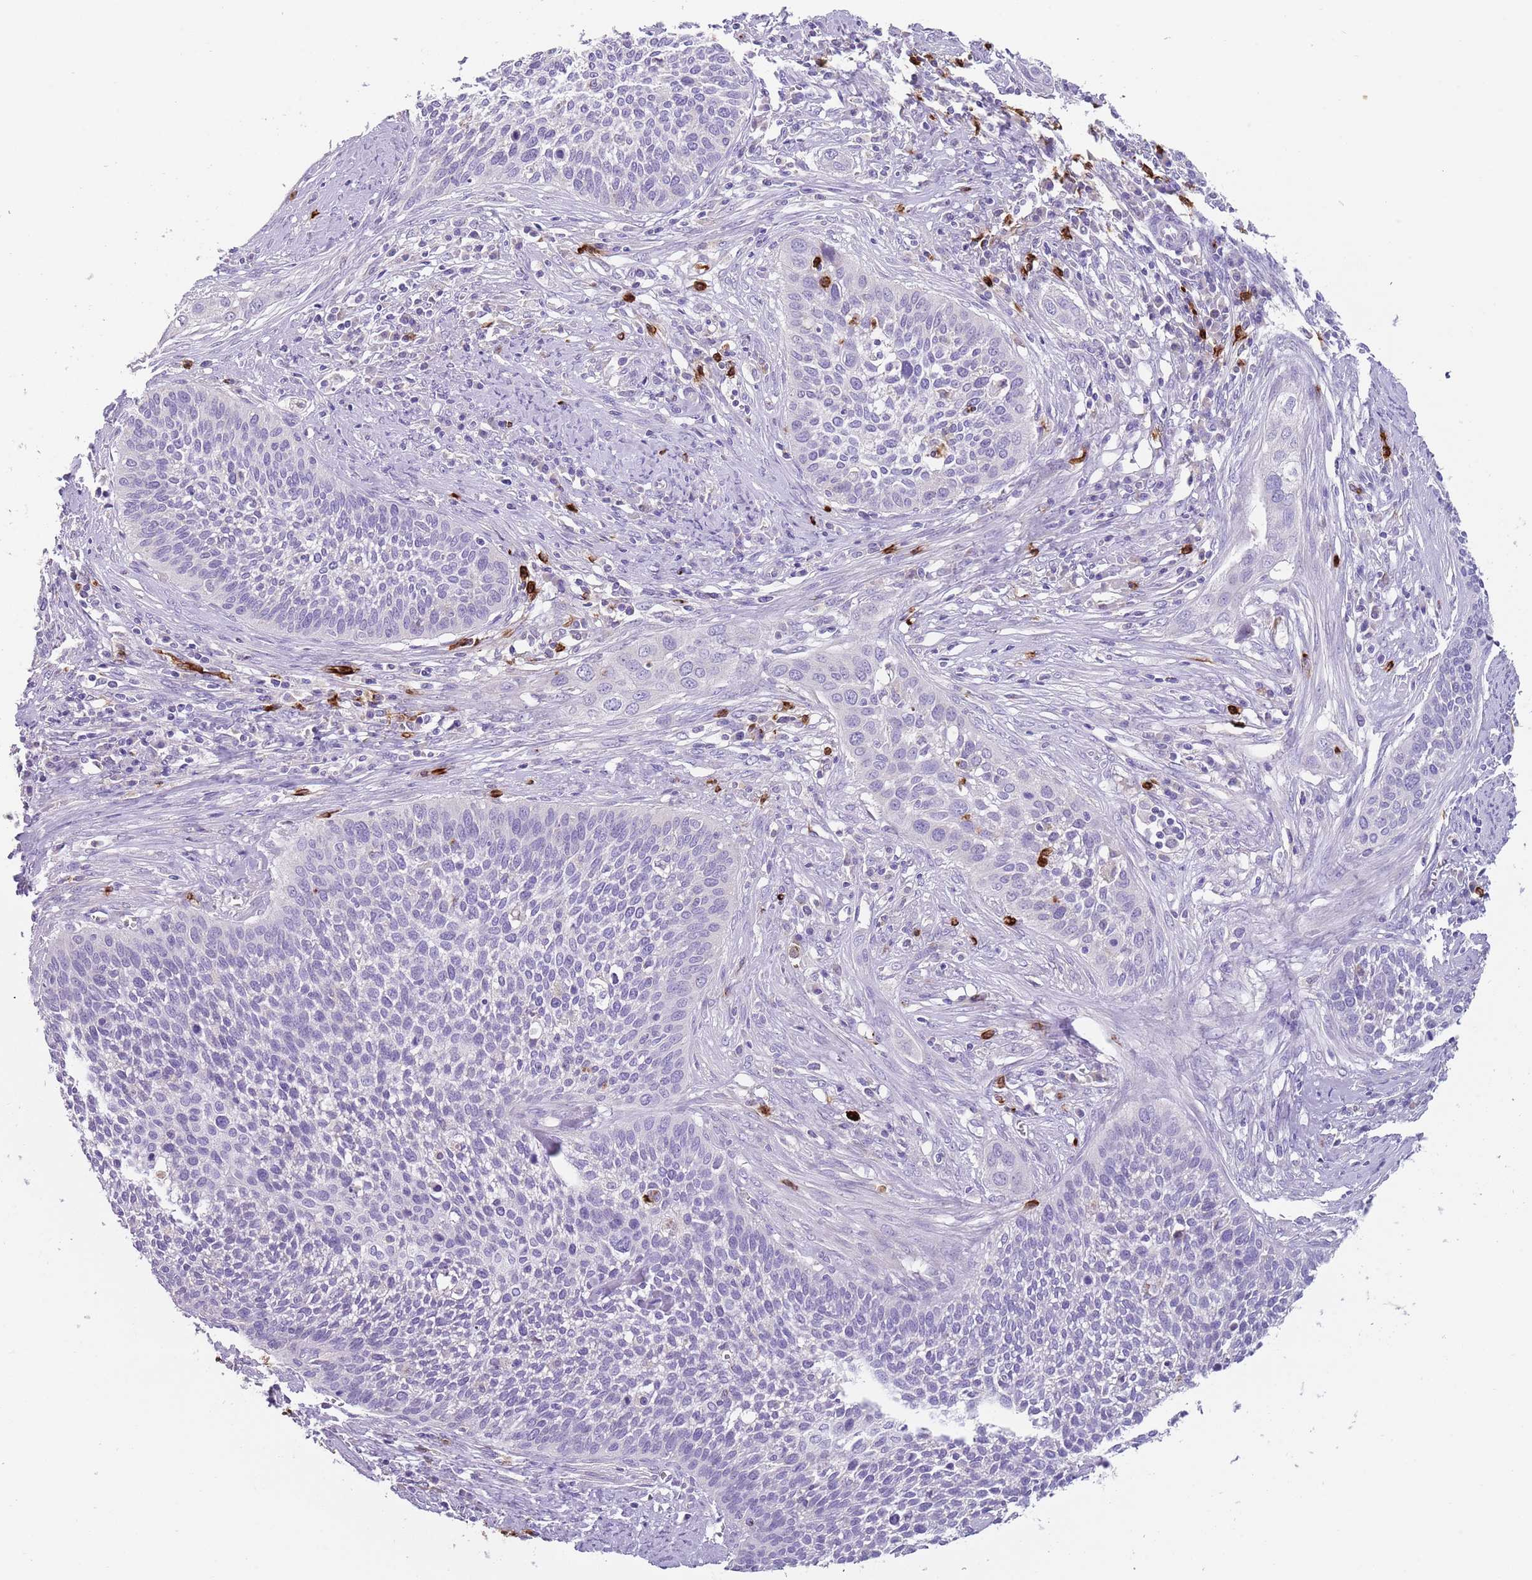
{"staining": {"intensity": "negative", "quantity": "none", "location": "none"}, "tissue": "cervical cancer", "cell_type": "Tumor cells", "image_type": "cancer", "snomed": [{"axis": "morphology", "description": "Squamous cell carcinoma, NOS"}, {"axis": "topography", "description": "Cervix"}], "caption": "DAB immunohistochemical staining of cervical squamous cell carcinoma displays no significant positivity in tumor cells.", "gene": "TMEM251", "patient": {"sex": "female", "age": 34}}